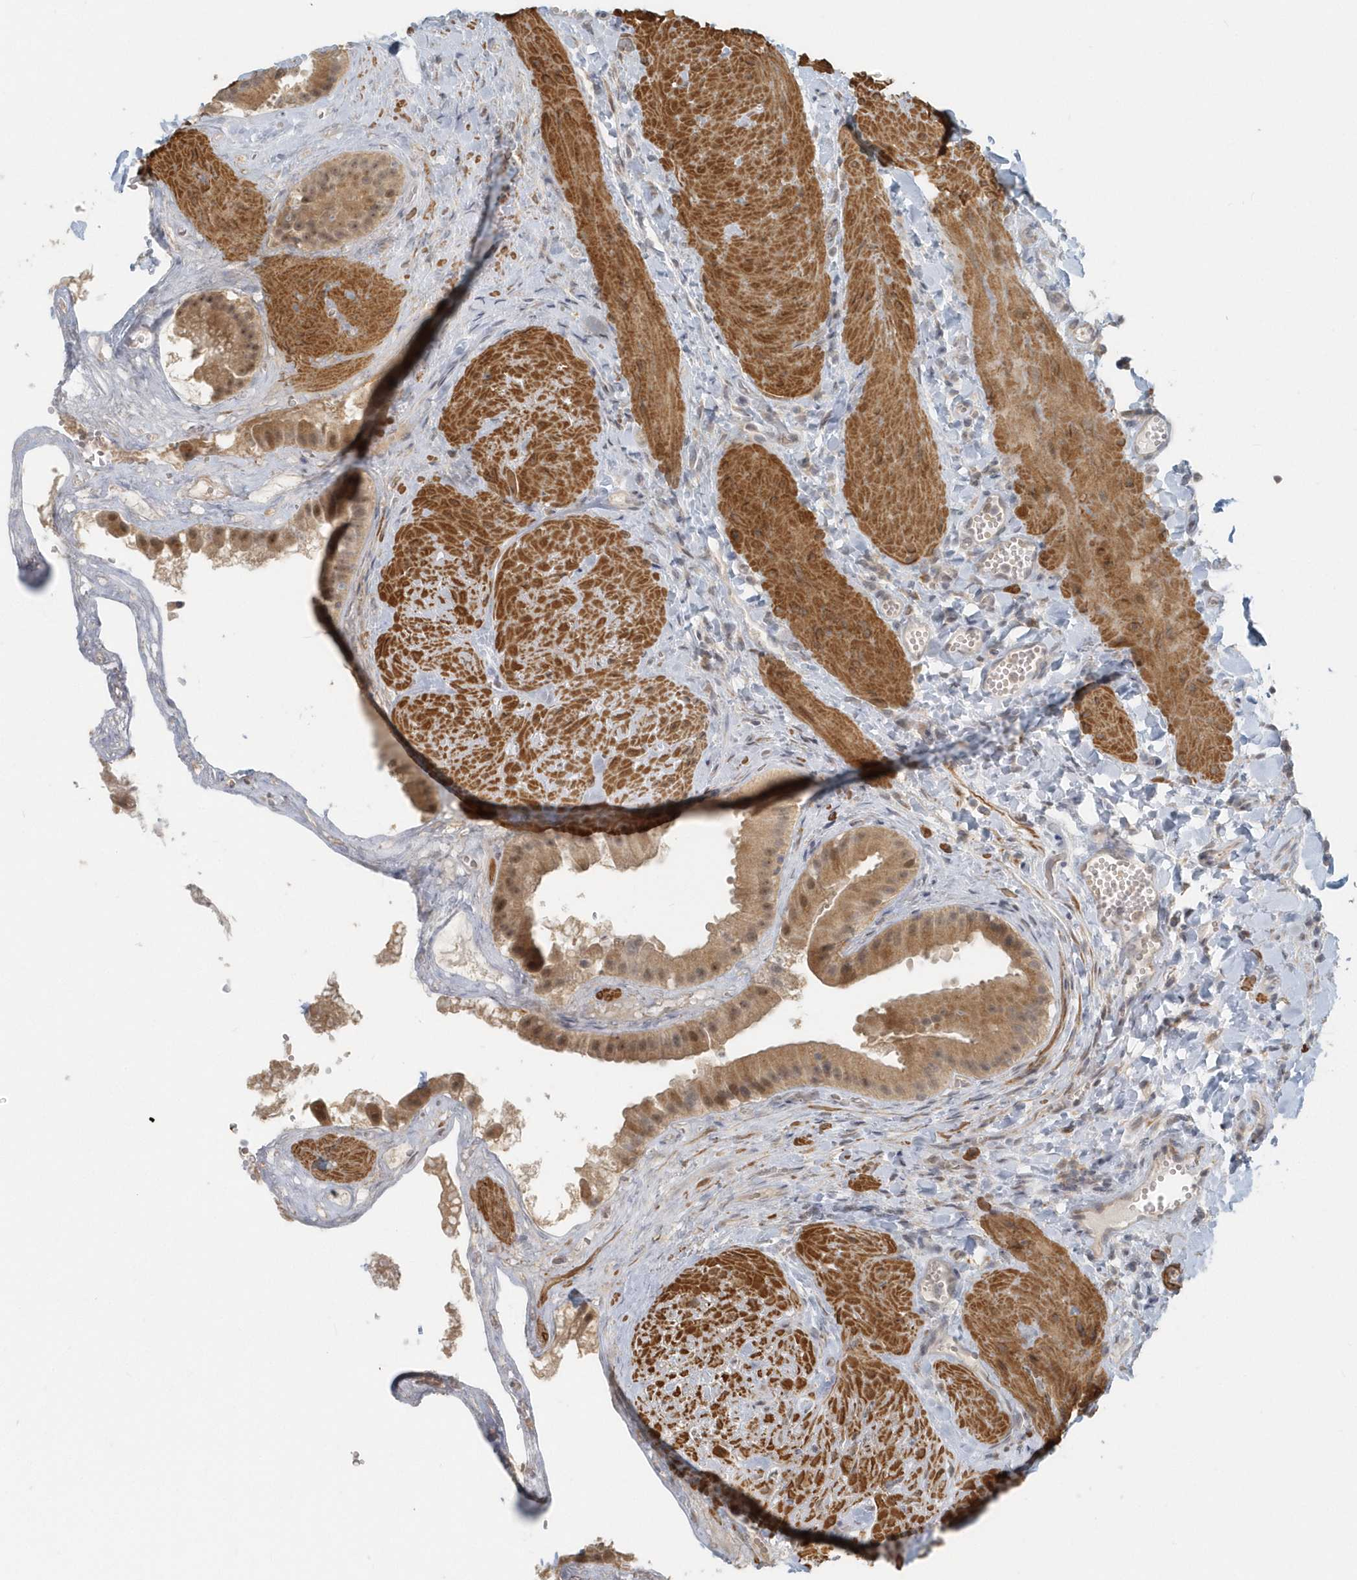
{"staining": {"intensity": "moderate", "quantity": ">75%", "location": "cytoplasmic/membranous,nuclear"}, "tissue": "gallbladder", "cell_type": "Glandular cells", "image_type": "normal", "snomed": [{"axis": "morphology", "description": "Normal tissue, NOS"}, {"axis": "topography", "description": "Gallbladder"}], "caption": "Protein analysis of normal gallbladder exhibits moderate cytoplasmic/membranous,nuclear expression in about >75% of glandular cells.", "gene": "NAPB", "patient": {"sex": "male", "age": 55}}